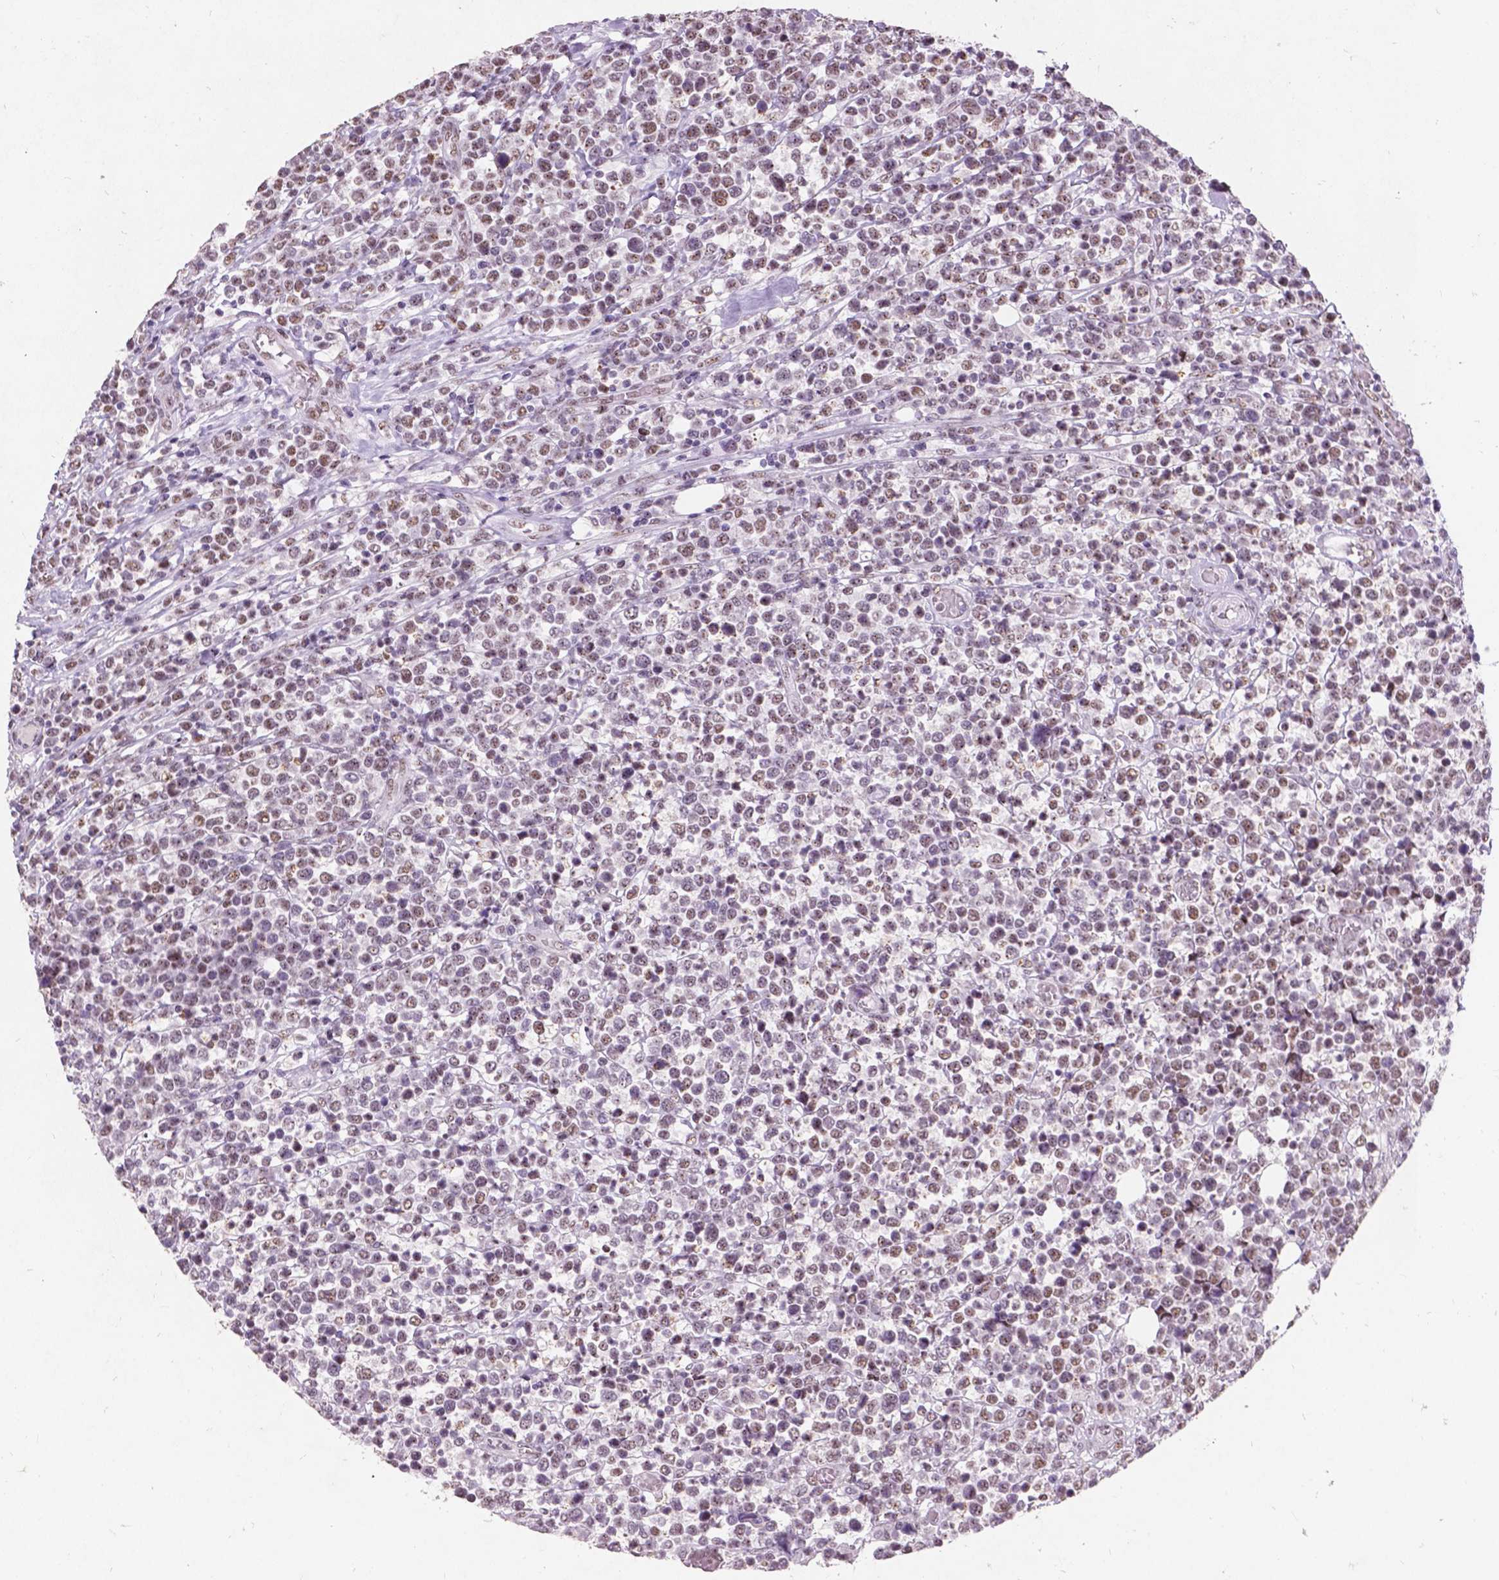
{"staining": {"intensity": "moderate", "quantity": "25%-75%", "location": "nuclear"}, "tissue": "lymphoma", "cell_type": "Tumor cells", "image_type": "cancer", "snomed": [{"axis": "morphology", "description": "Malignant lymphoma, non-Hodgkin's type, High grade"}, {"axis": "topography", "description": "Soft tissue"}], "caption": "Moderate nuclear staining for a protein is seen in about 25%-75% of tumor cells of lymphoma using IHC.", "gene": "COIL", "patient": {"sex": "female", "age": 56}}